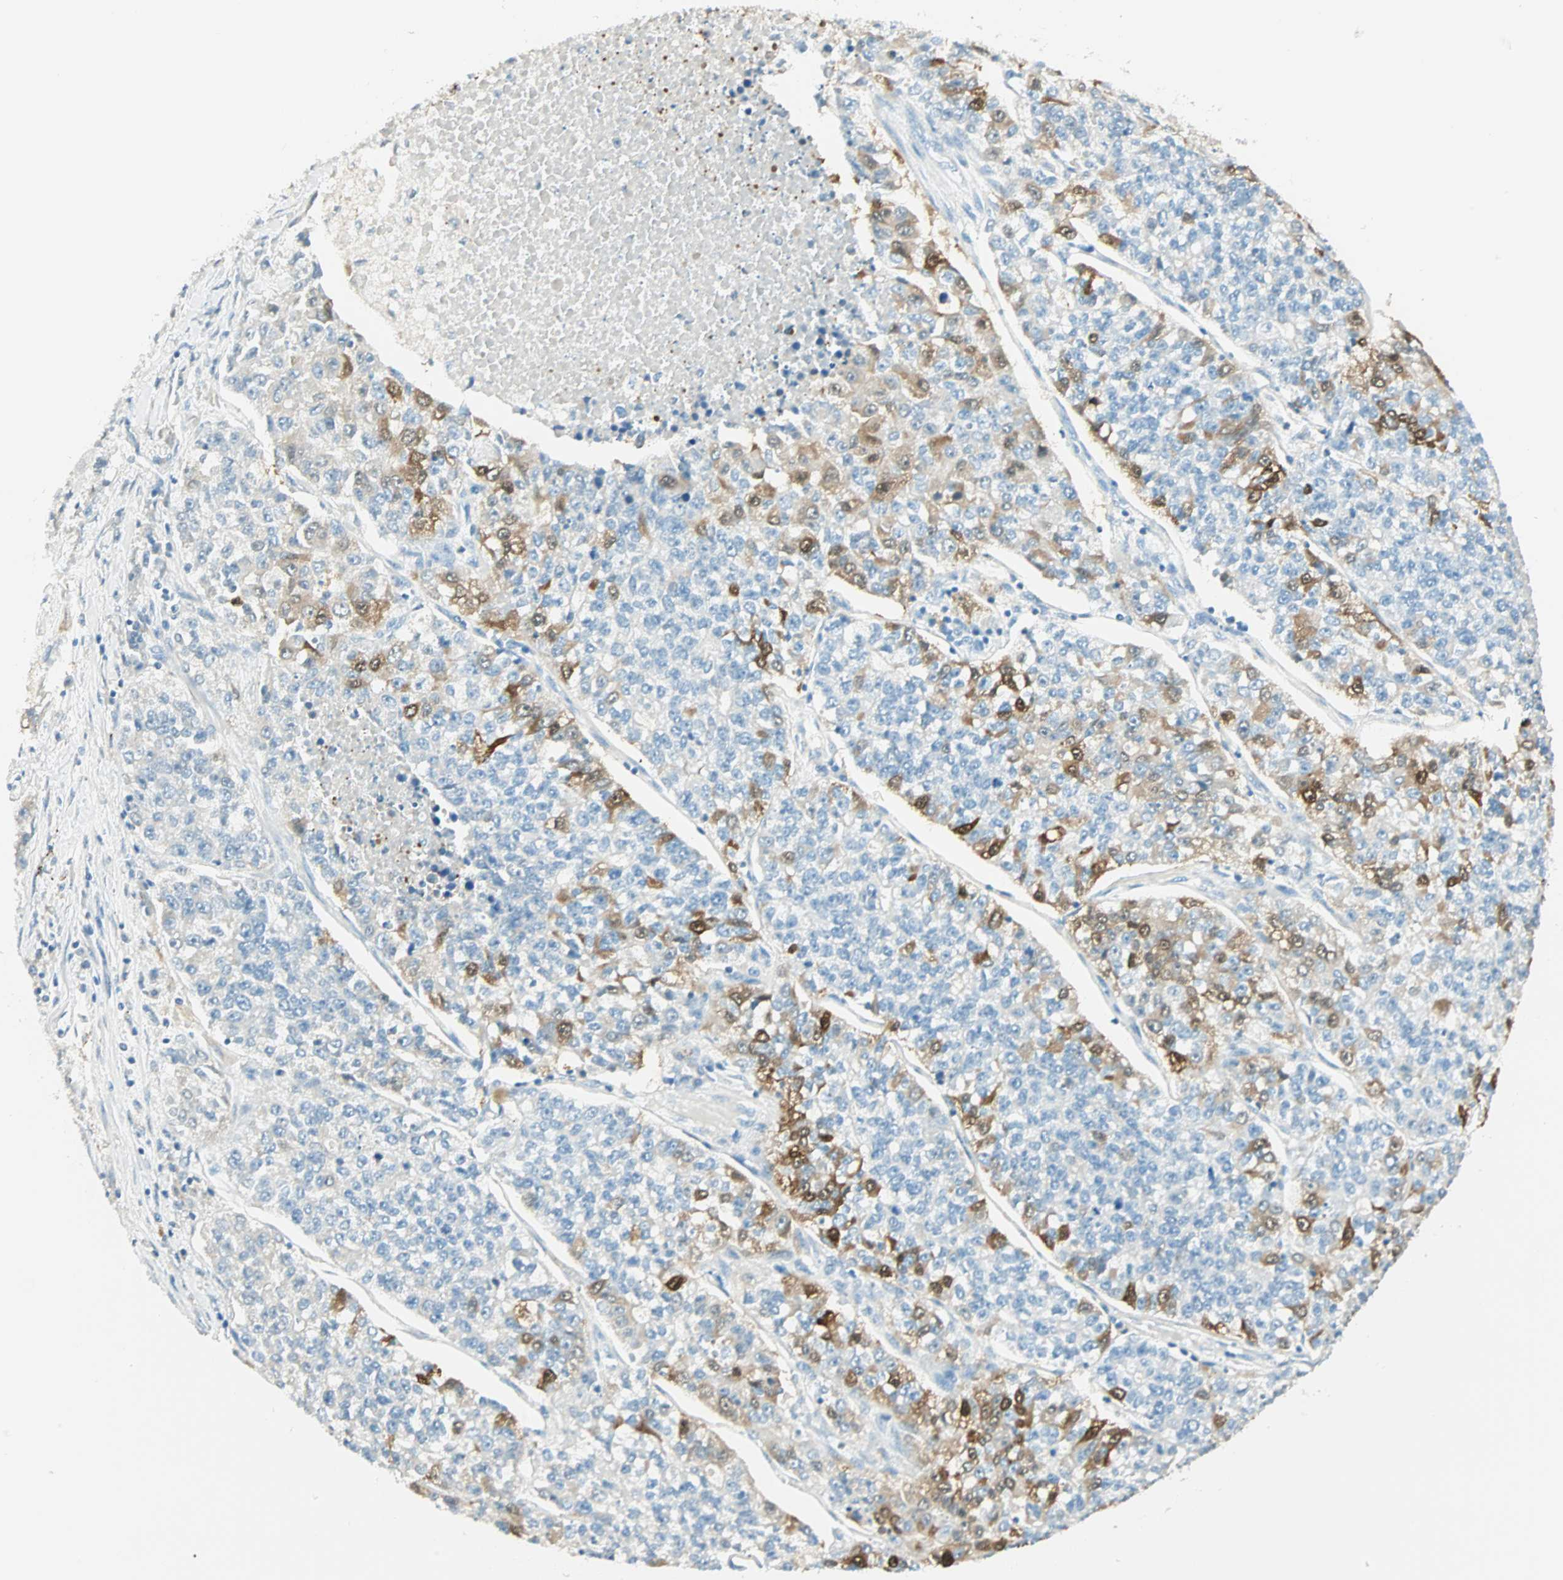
{"staining": {"intensity": "strong", "quantity": "<25%", "location": "cytoplasmic/membranous,nuclear"}, "tissue": "lung cancer", "cell_type": "Tumor cells", "image_type": "cancer", "snomed": [{"axis": "morphology", "description": "Adenocarcinoma, NOS"}, {"axis": "topography", "description": "Lung"}], "caption": "Protein staining exhibits strong cytoplasmic/membranous and nuclear expression in approximately <25% of tumor cells in lung cancer.", "gene": "S100A1", "patient": {"sex": "male", "age": 49}}